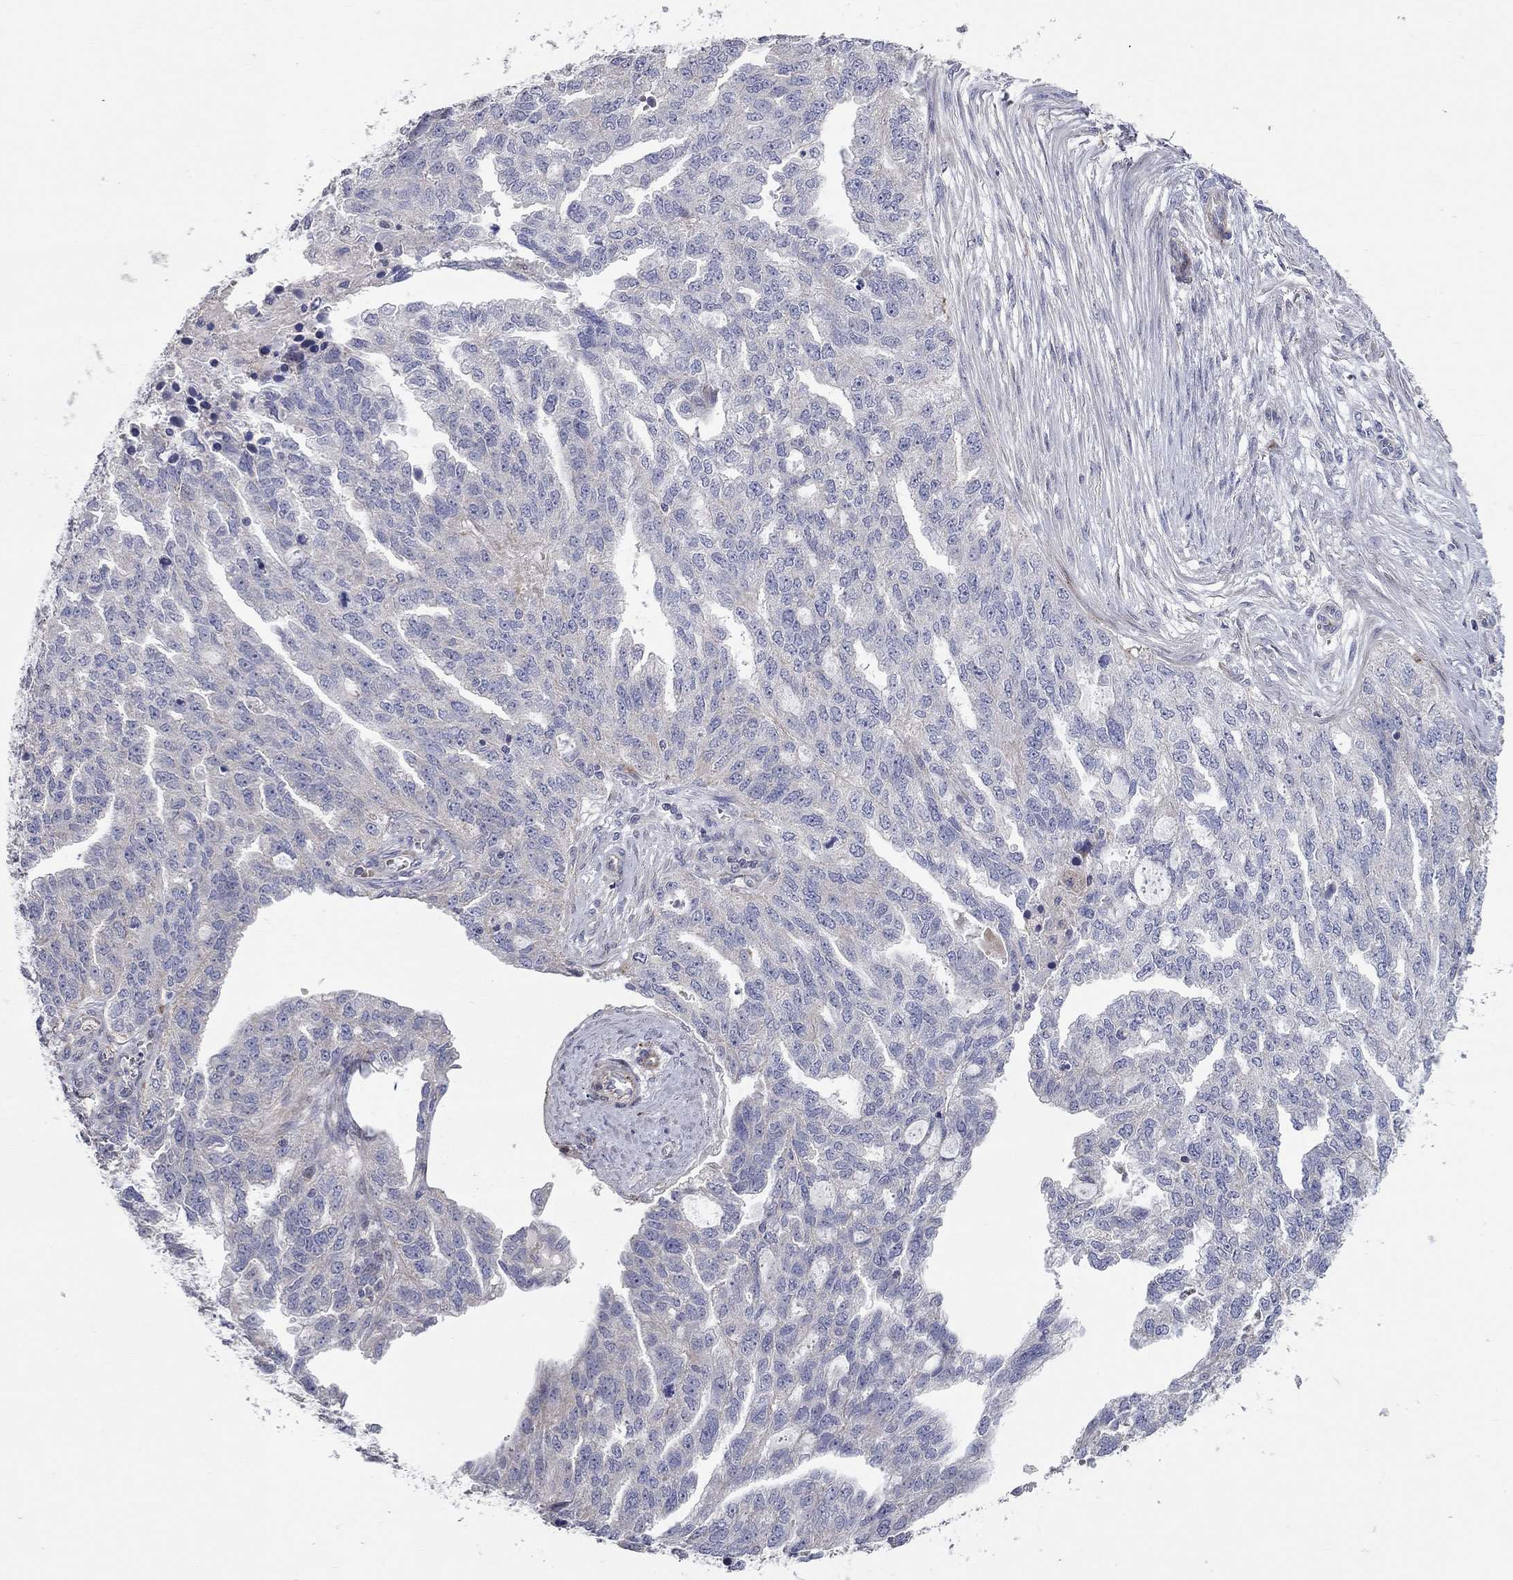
{"staining": {"intensity": "negative", "quantity": "none", "location": "none"}, "tissue": "ovarian cancer", "cell_type": "Tumor cells", "image_type": "cancer", "snomed": [{"axis": "morphology", "description": "Cystadenocarcinoma, serous, NOS"}, {"axis": "topography", "description": "Ovary"}], "caption": "There is no significant staining in tumor cells of serous cystadenocarcinoma (ovarian). (DAB (3,3'-diaminobenzidine) IHC with hematoxylin counter stain).", "gene": "KANSL1L", "patient": {"sex": "female", "age": 51}}